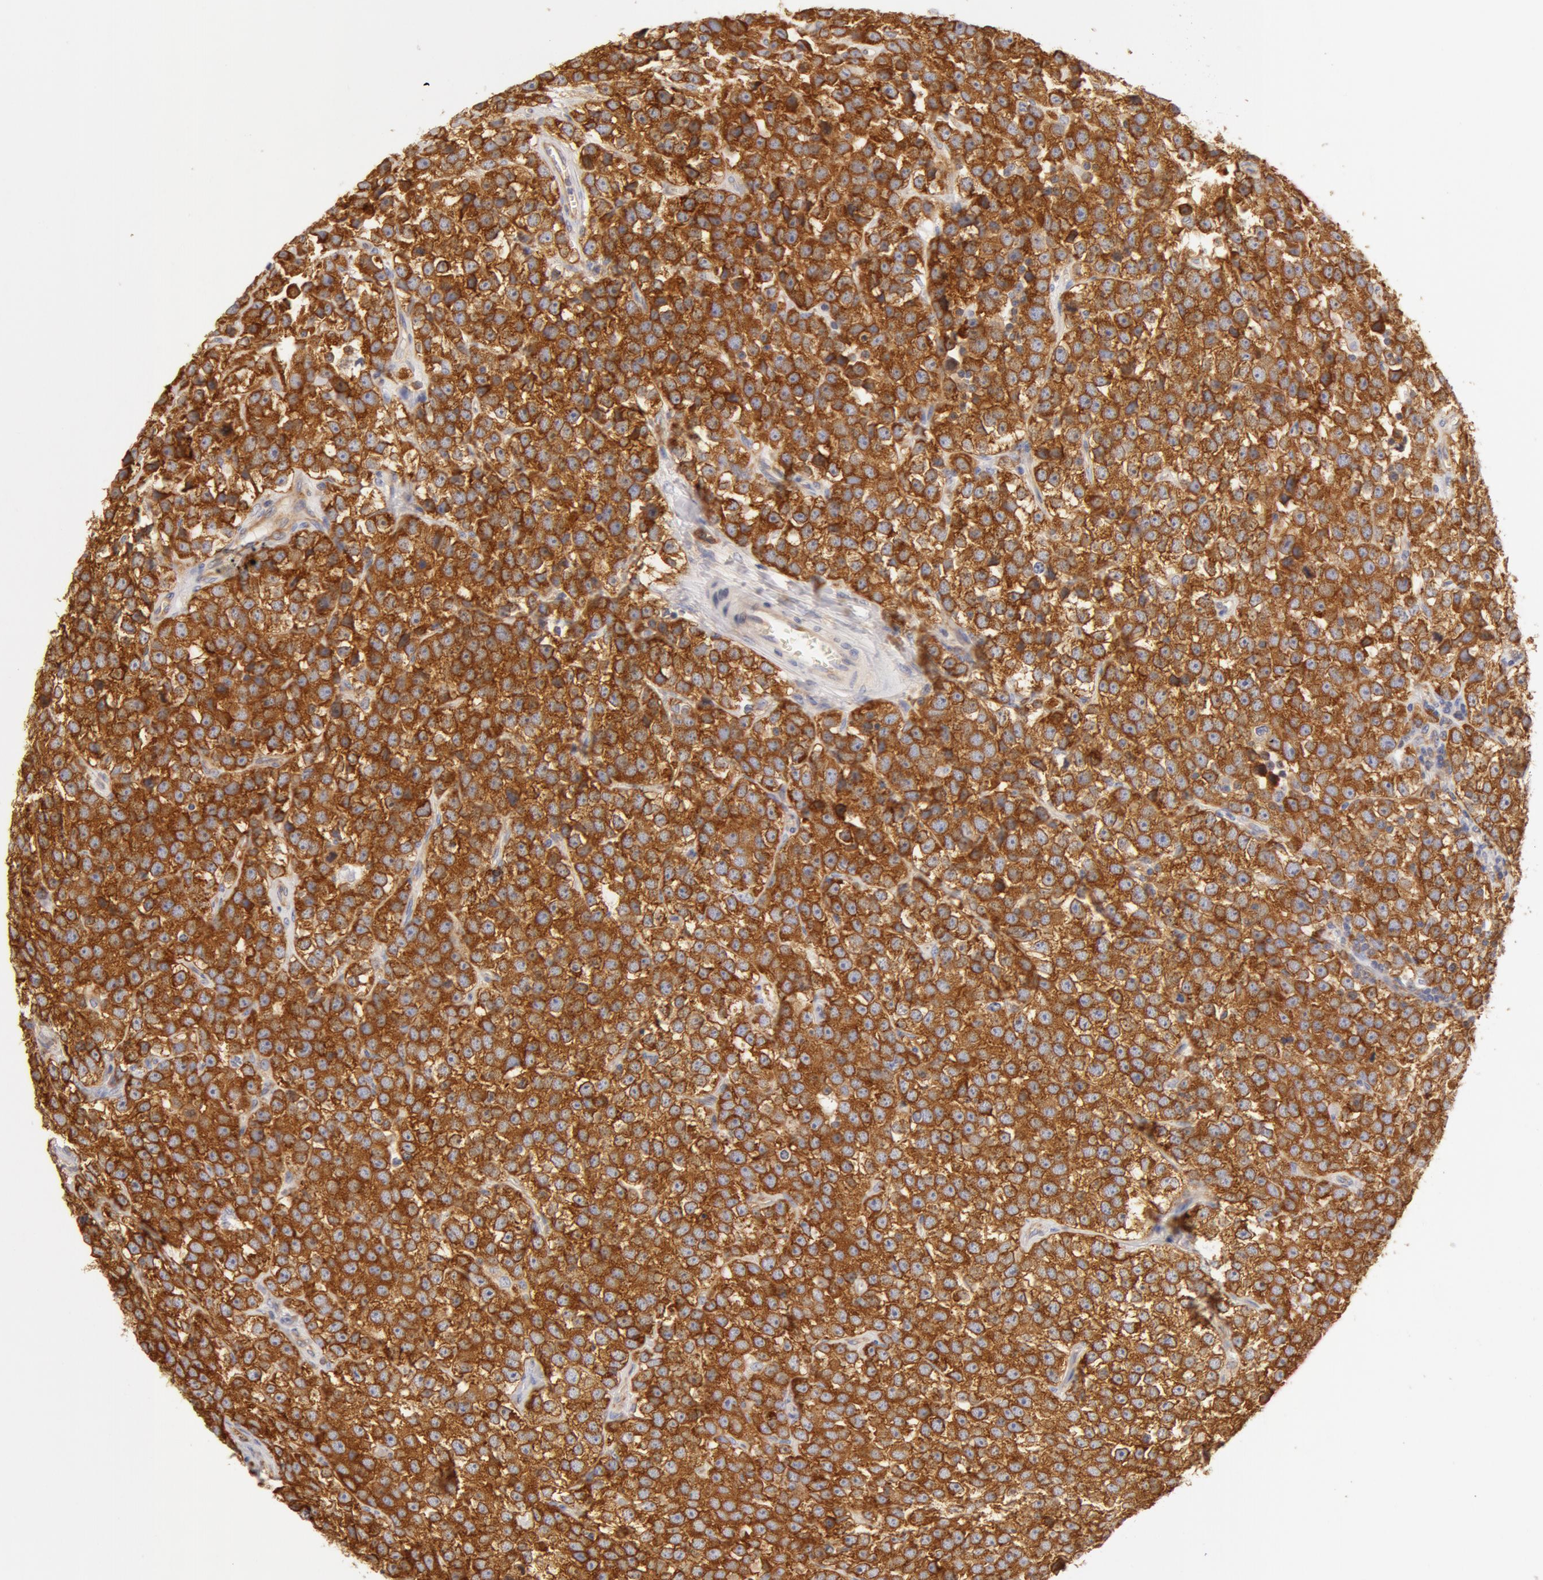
{"staining": {"intensity": "strong", "quantity": ">75%", "location": "cytoplasmic/membranous"}, "tissue": "testis cancer", "cell_type": "Tumor cells", "image_type": "cancer", "snomed": [{"axis": "morphology", "description": "Seminoma, NOS"}, {"axis": "topography", "description": "Testis"}], "caption": "Immunohistochemistry (IHC) of testis cancer (seminoma) shows high levels of strong cytoplasmic/membranous positivity in approximately >75% of tumor cells.", "gene": "DDX3Y", "patient": {"sex": "male", "age": 25}}